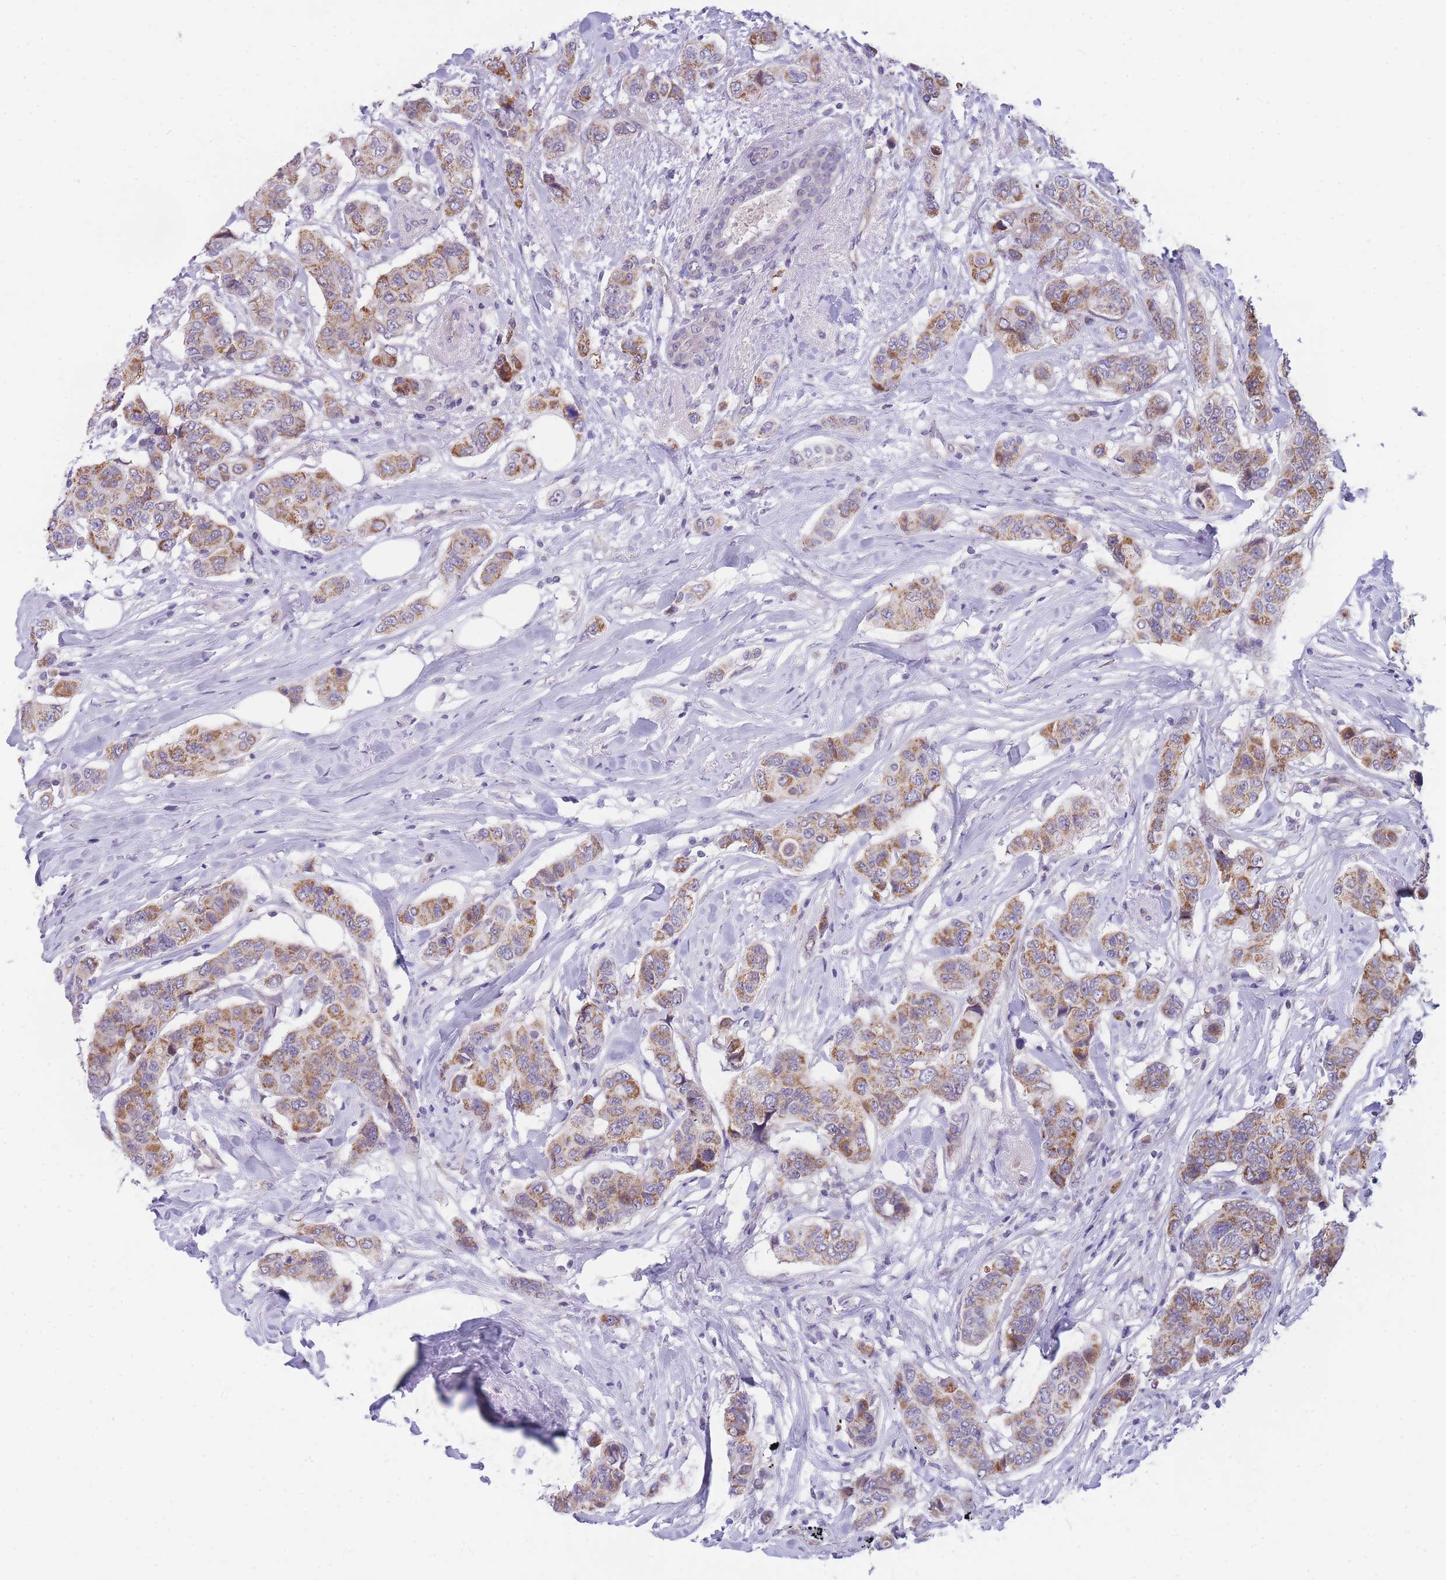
{"staining": {"intensity": "moderate", "quantity": ">75%", "location": "cytoplasmic/membranous"}, "tissue": "breast cancer", "cell_type": "Tumor cells", "image_type": "cancer", "snomed": [{"axis": "morphology", "description": "Lobular carcinoma"}, {"axis": "topography", "description": "Breast"}], "caption": "Immunohistochemistry staining of breast cancer, which exhibits medium levels of moderate cytoplasmic/membranous positivity in approximately >75% of tumor cells indicating moderate cytoplasmic/membranous protein positivity. The staining was performed using DAB (brown) for protein detection and nuclei were counterstained in hematoxylin (blue).", "gene": "DDX49", "patient": {"sex": "female", "age": 51}}